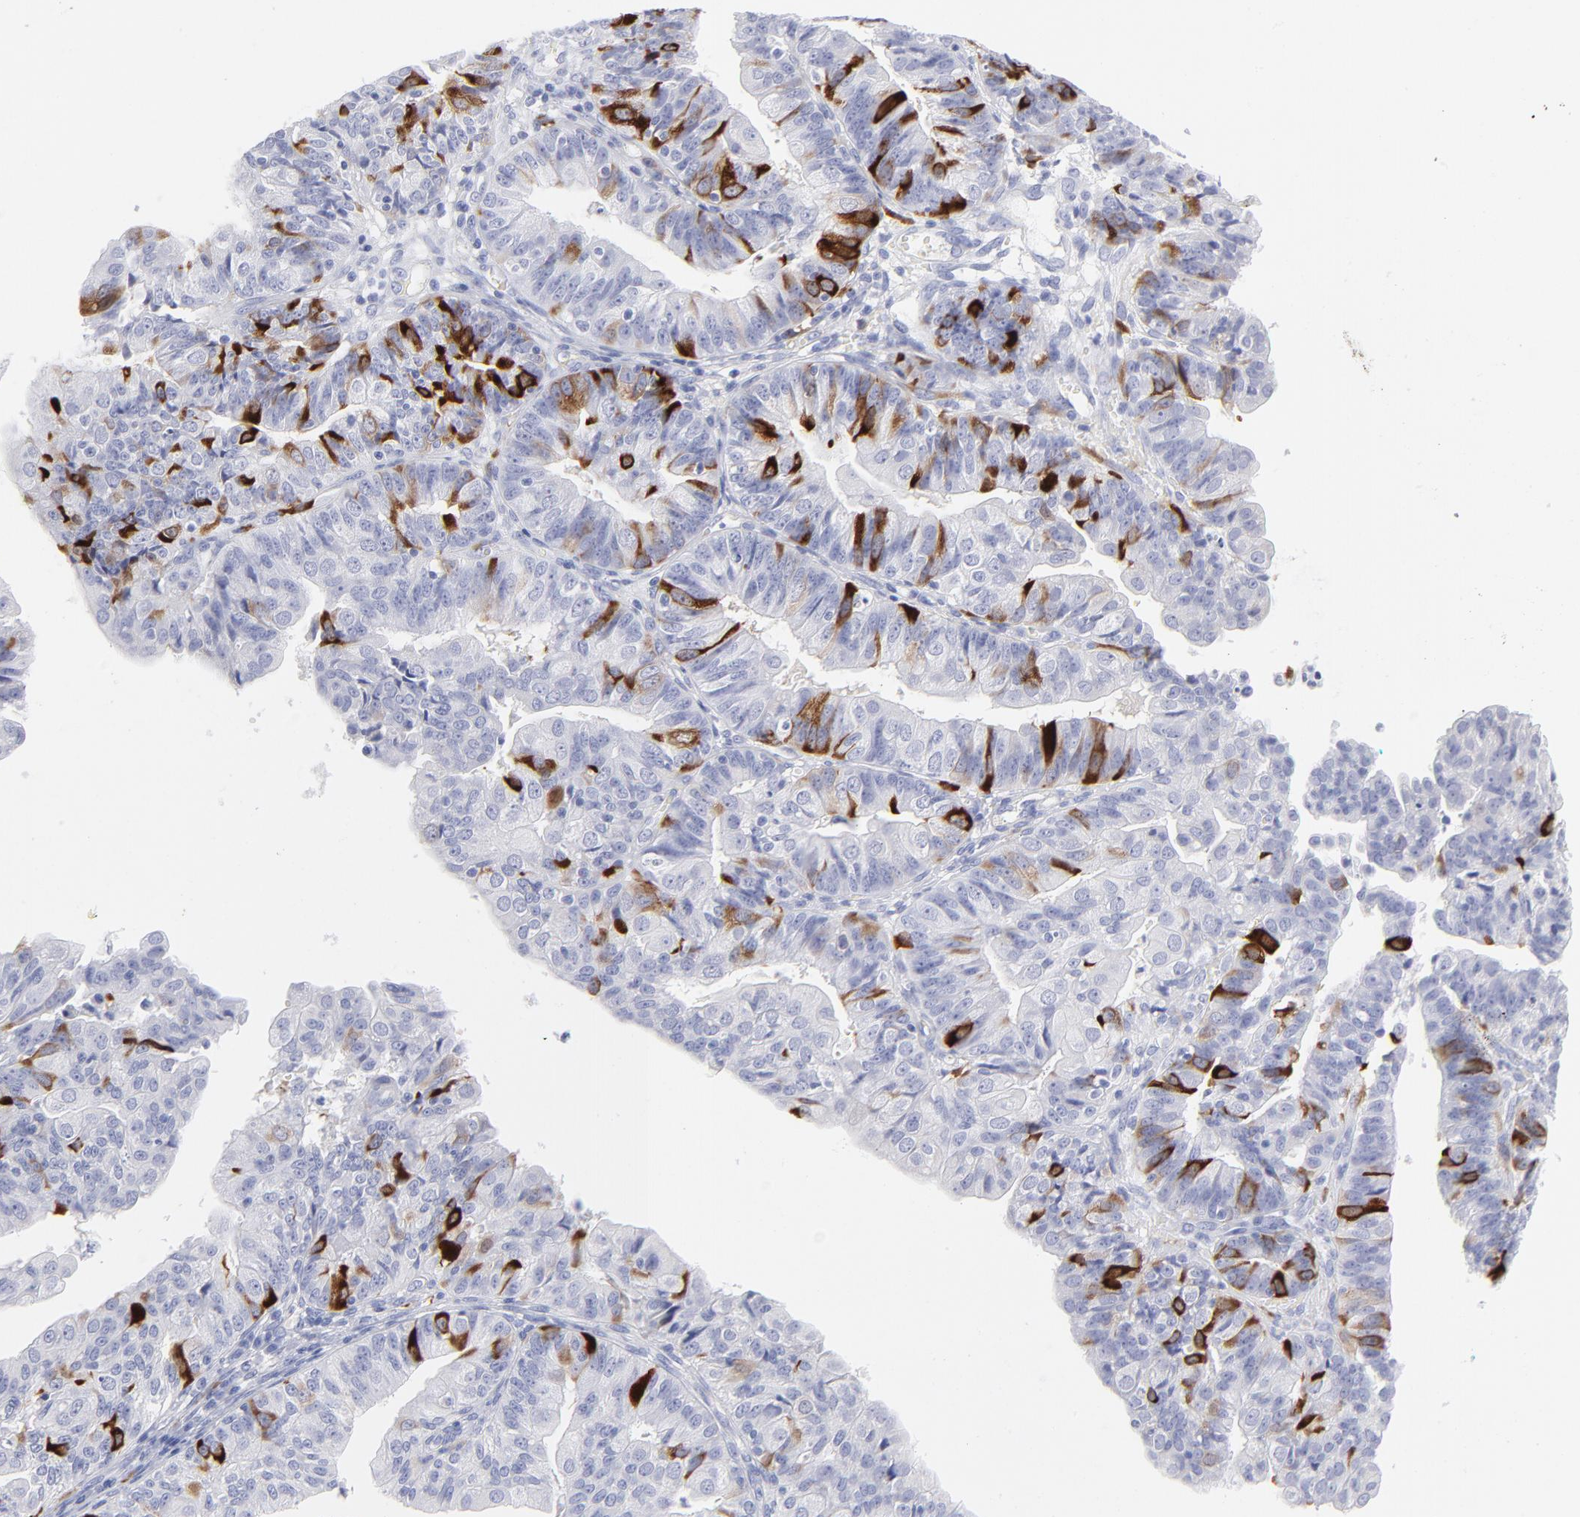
{"staining": {"intensity": "strong", "quantity": "<25%", "location": "cytoplasmic/membranous"}, "tissue": "endometrial cancer", "cell_type": "Tumor cells", "image_type": "cancer", "snomed": [{"axis": "morphology", "description": "Adenocarcinoma, NOS"}, {"axis": "topography", "description": "Endometrium"}], "caption": "IHC image of human endometrial cancer (adenocarcinoma) stained for a protein (brown), which shows medium levels of strong cytoplasmic/membranous expression in approximately <25% of tumor cells.", "gene": "CCNB1", "patient": {"sex": "female", "age": 56}}